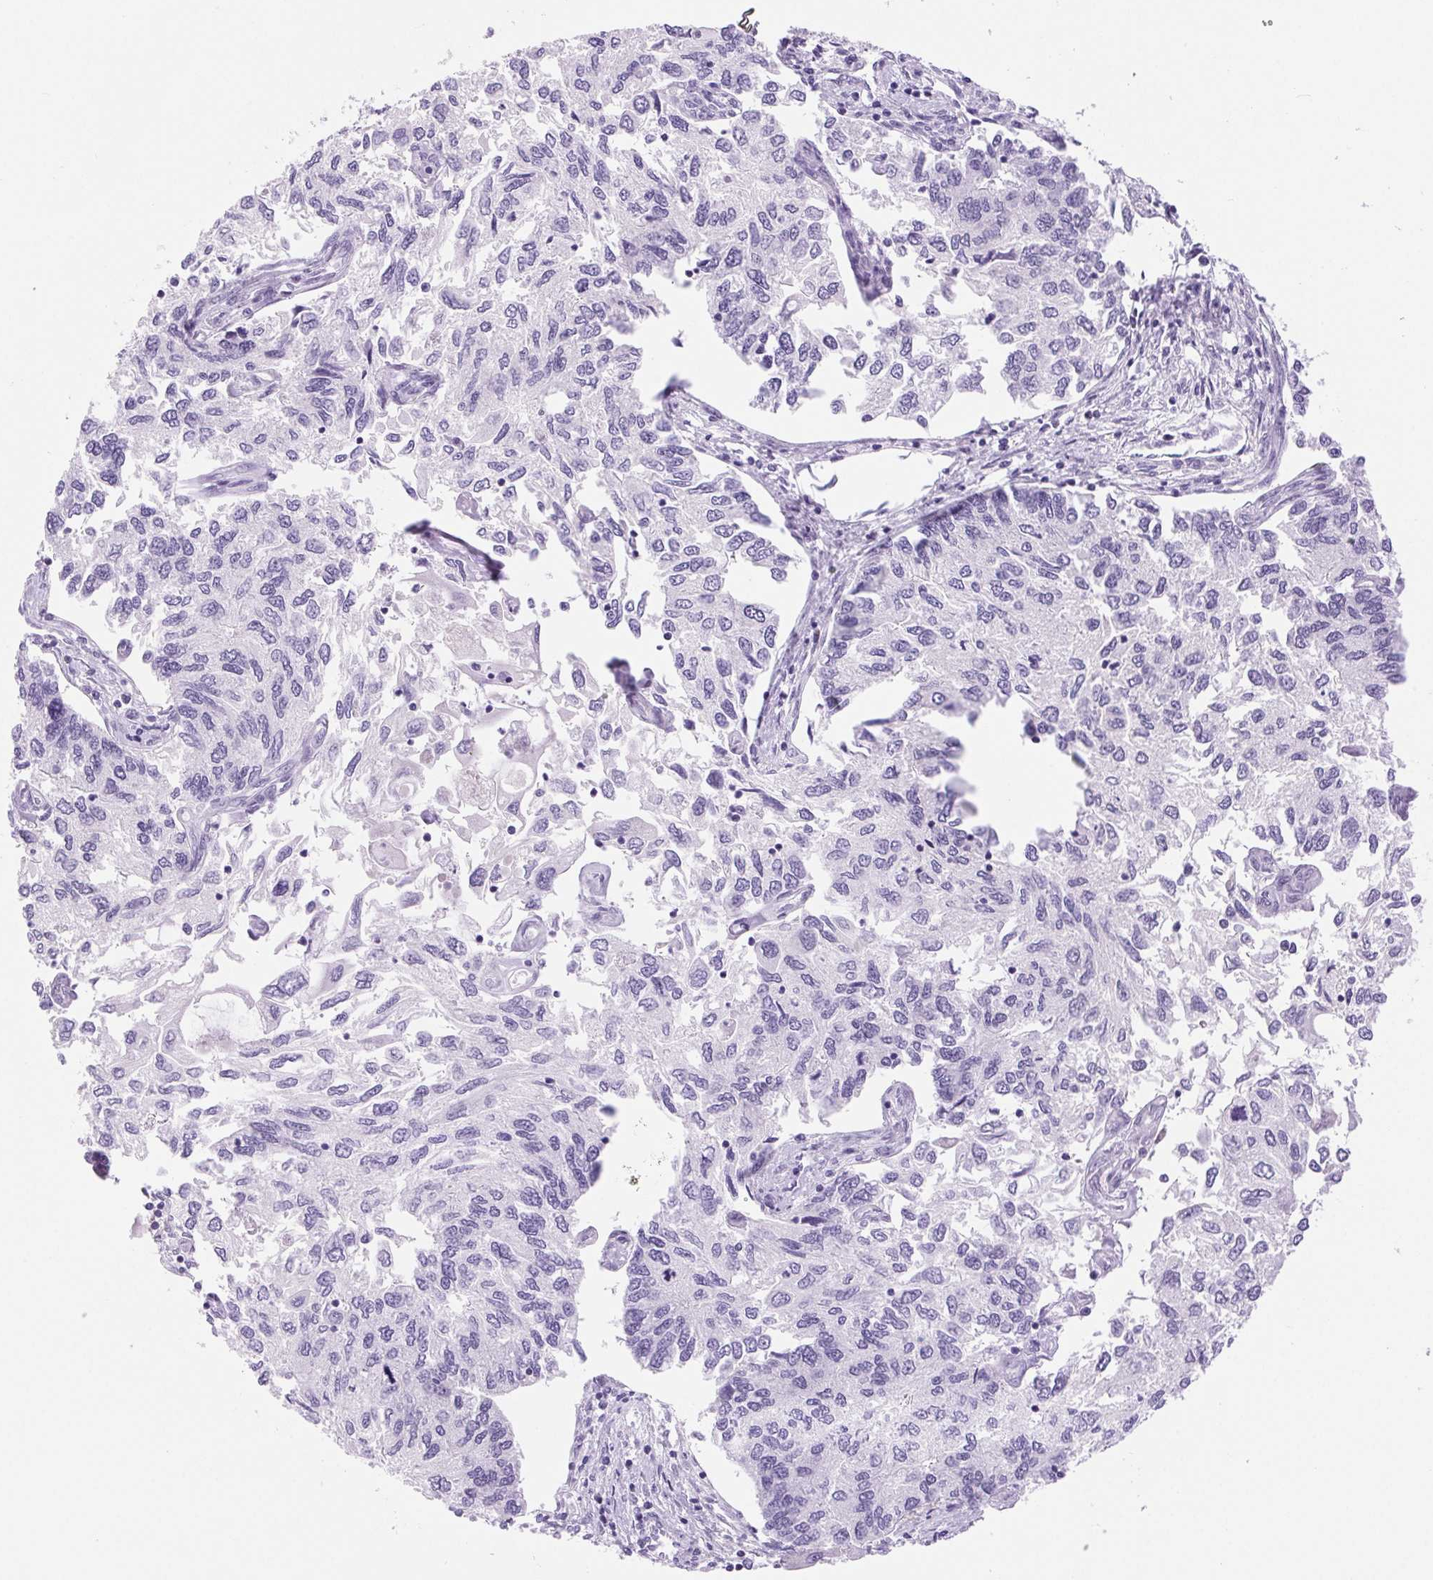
{"staining": {"intensity": "negative", "quantity": "none", "location": "none"}, "tissue": "endometrial cancer", "cell_type": "Tumor cells", "image_type": "cancer", "snomed": [{"axis": "morphology", "description": "Carcinoma, NOS"}, {"axis": "topography", "description": "Uterus"}], "caption": "Carcinoma (endometrial) stained for a protein using immunohistochemistry (IHC) demonstrates no positivity tumor cells.", "gene": "SERPINB3", "patient": {"sex": "female", "age": 76}}